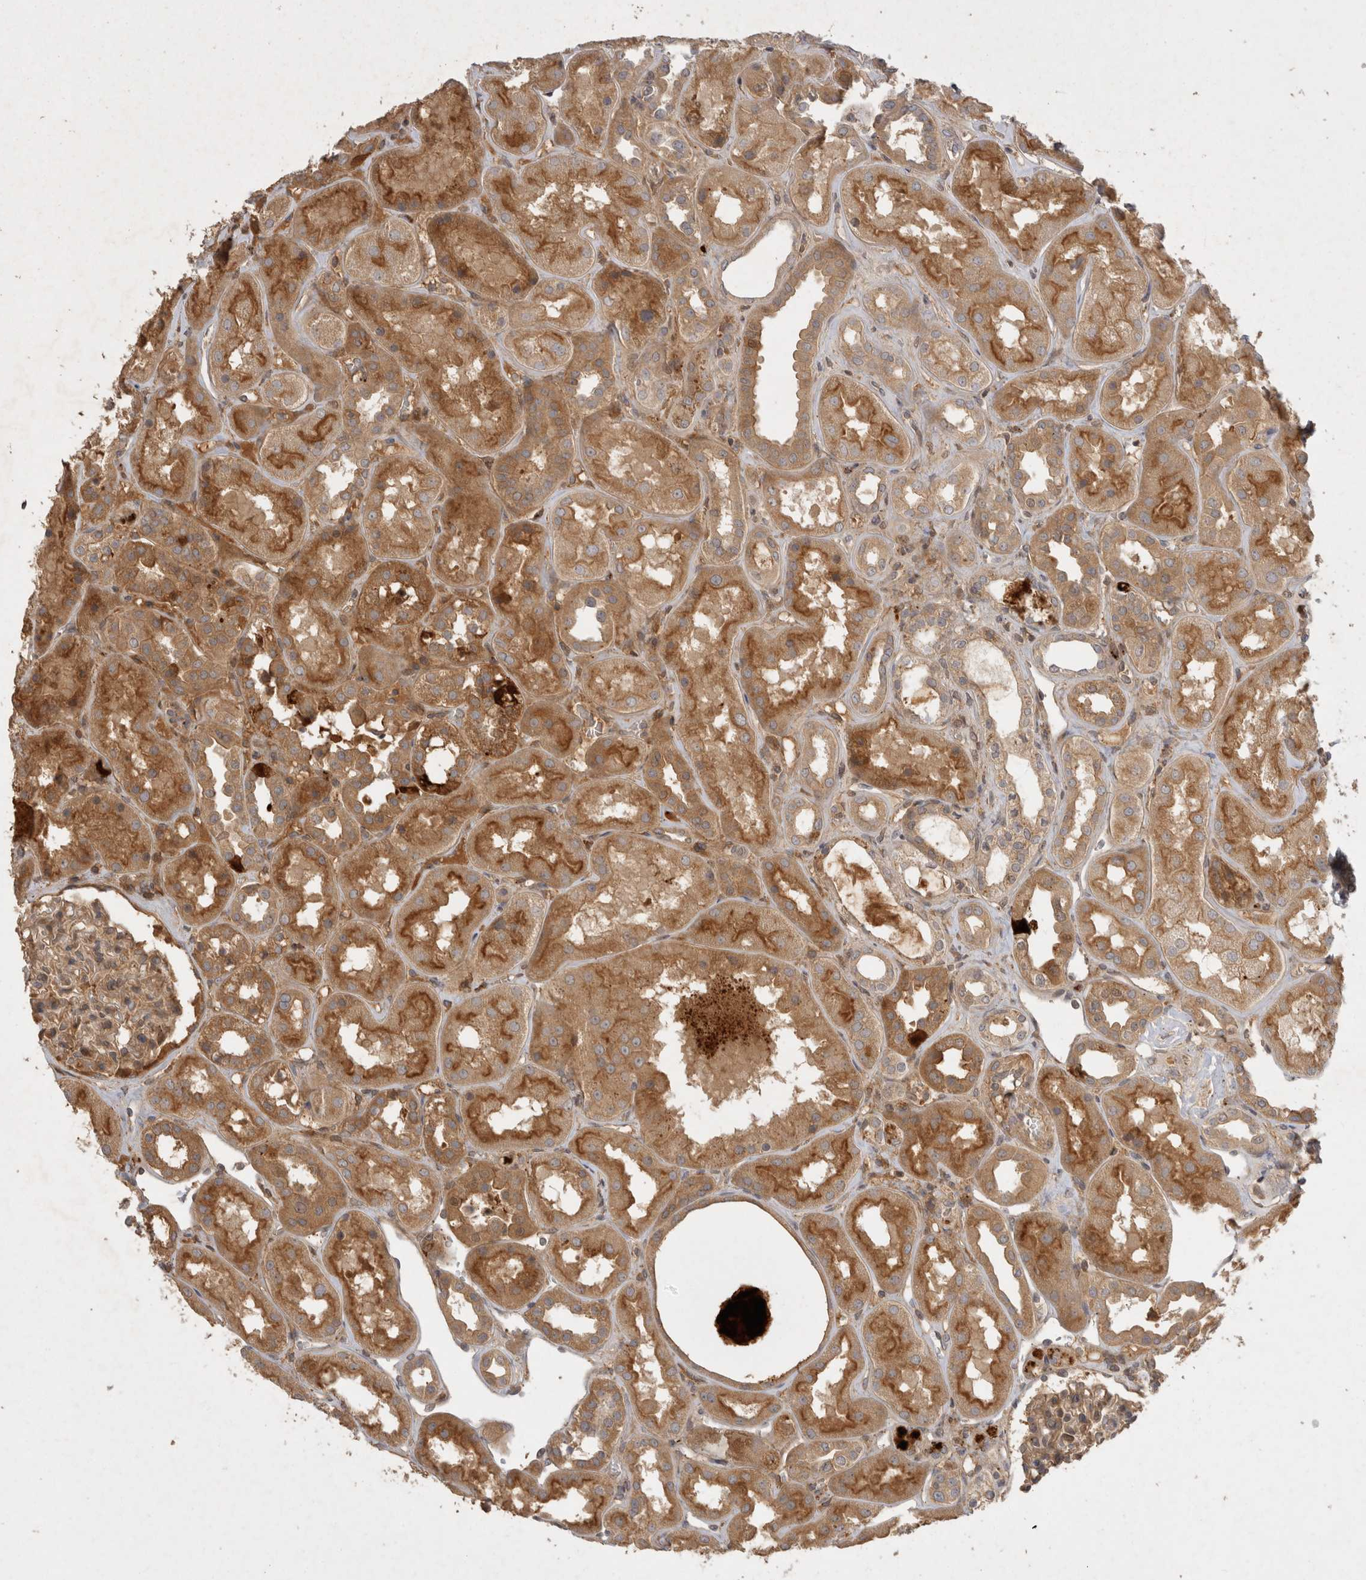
{"staining": {"intensity": "weak", "quantity": ">75%", "location": "cytoplasmic/membranous"}, "tissue": "kidney", "cell_type": "Cells in glomeruli", "image_type": "normal", "snomed": [{"axis": "morphology", "description": "Normal tissue, NOS"}, {"axis": "topography", "description": "Kidney"}], "caption": "Protein staining of benign kidney shows weak cytoplasmic/membranous staining in about >75% of cells in glomeruli. The protein of interest is shown in brown color, while the nuclei are stained blue.", "gene": "PPP1R42", "patient": {"sex": "male", "age": 70}}